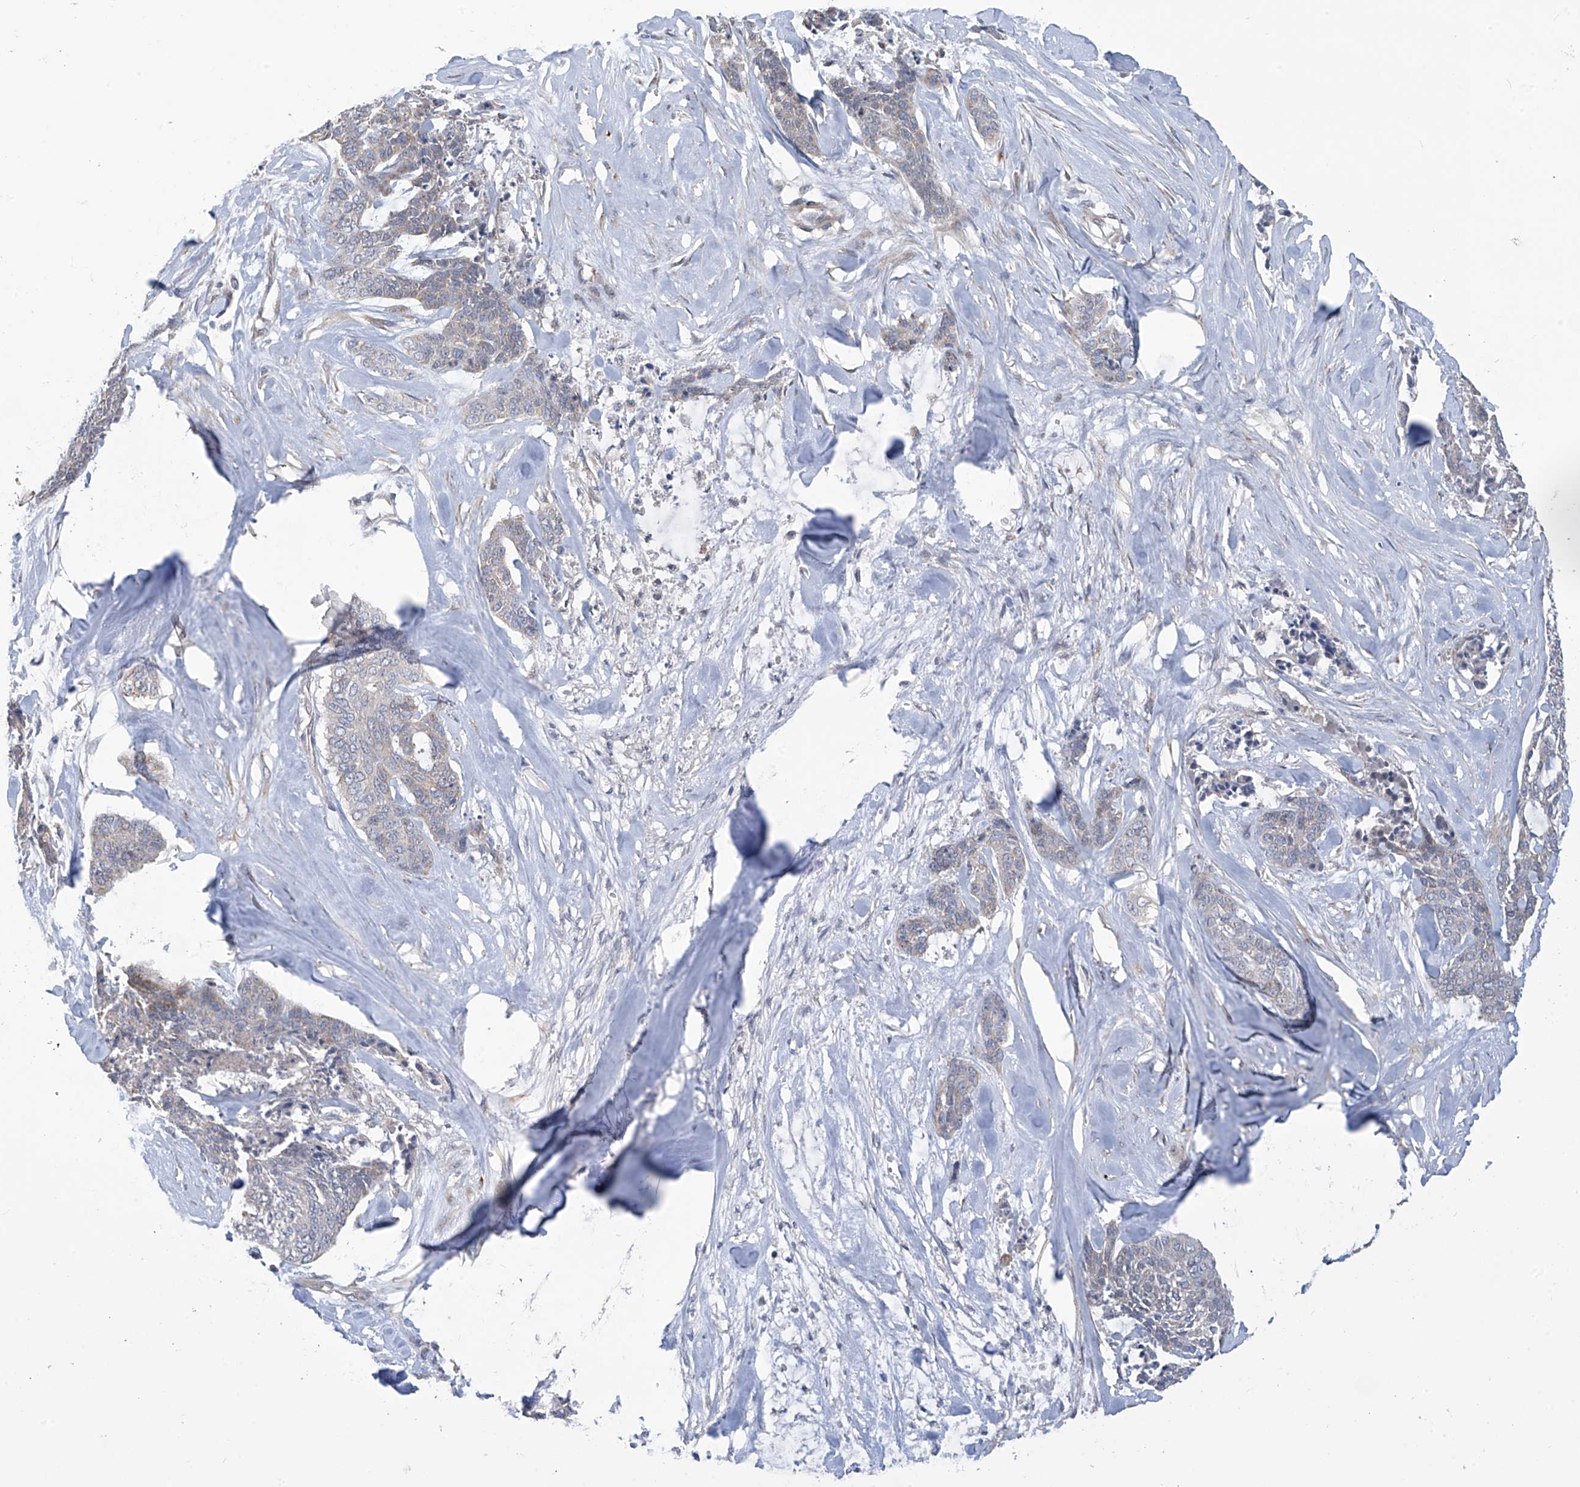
{"staining": {"intensity": "weak", "quantity": "<25%", "location": "cytoplasmic/membranous"}, "tissue": "skin cancer", "cell_type": "Tumor cells", "image_type": "cancer", "snomed": [{"axis": "morphology", "description": "Basal cell carcinoma"}, {"axis": "topography", "description": "Skin"}], "caption": "A high-resolution image shows IHC staining of basal cell carcinoma (skin), which shows no significant expression in tumor cells.", "gene": "SCGB1D2", "patient": {"sex": "female", "age": 64}}